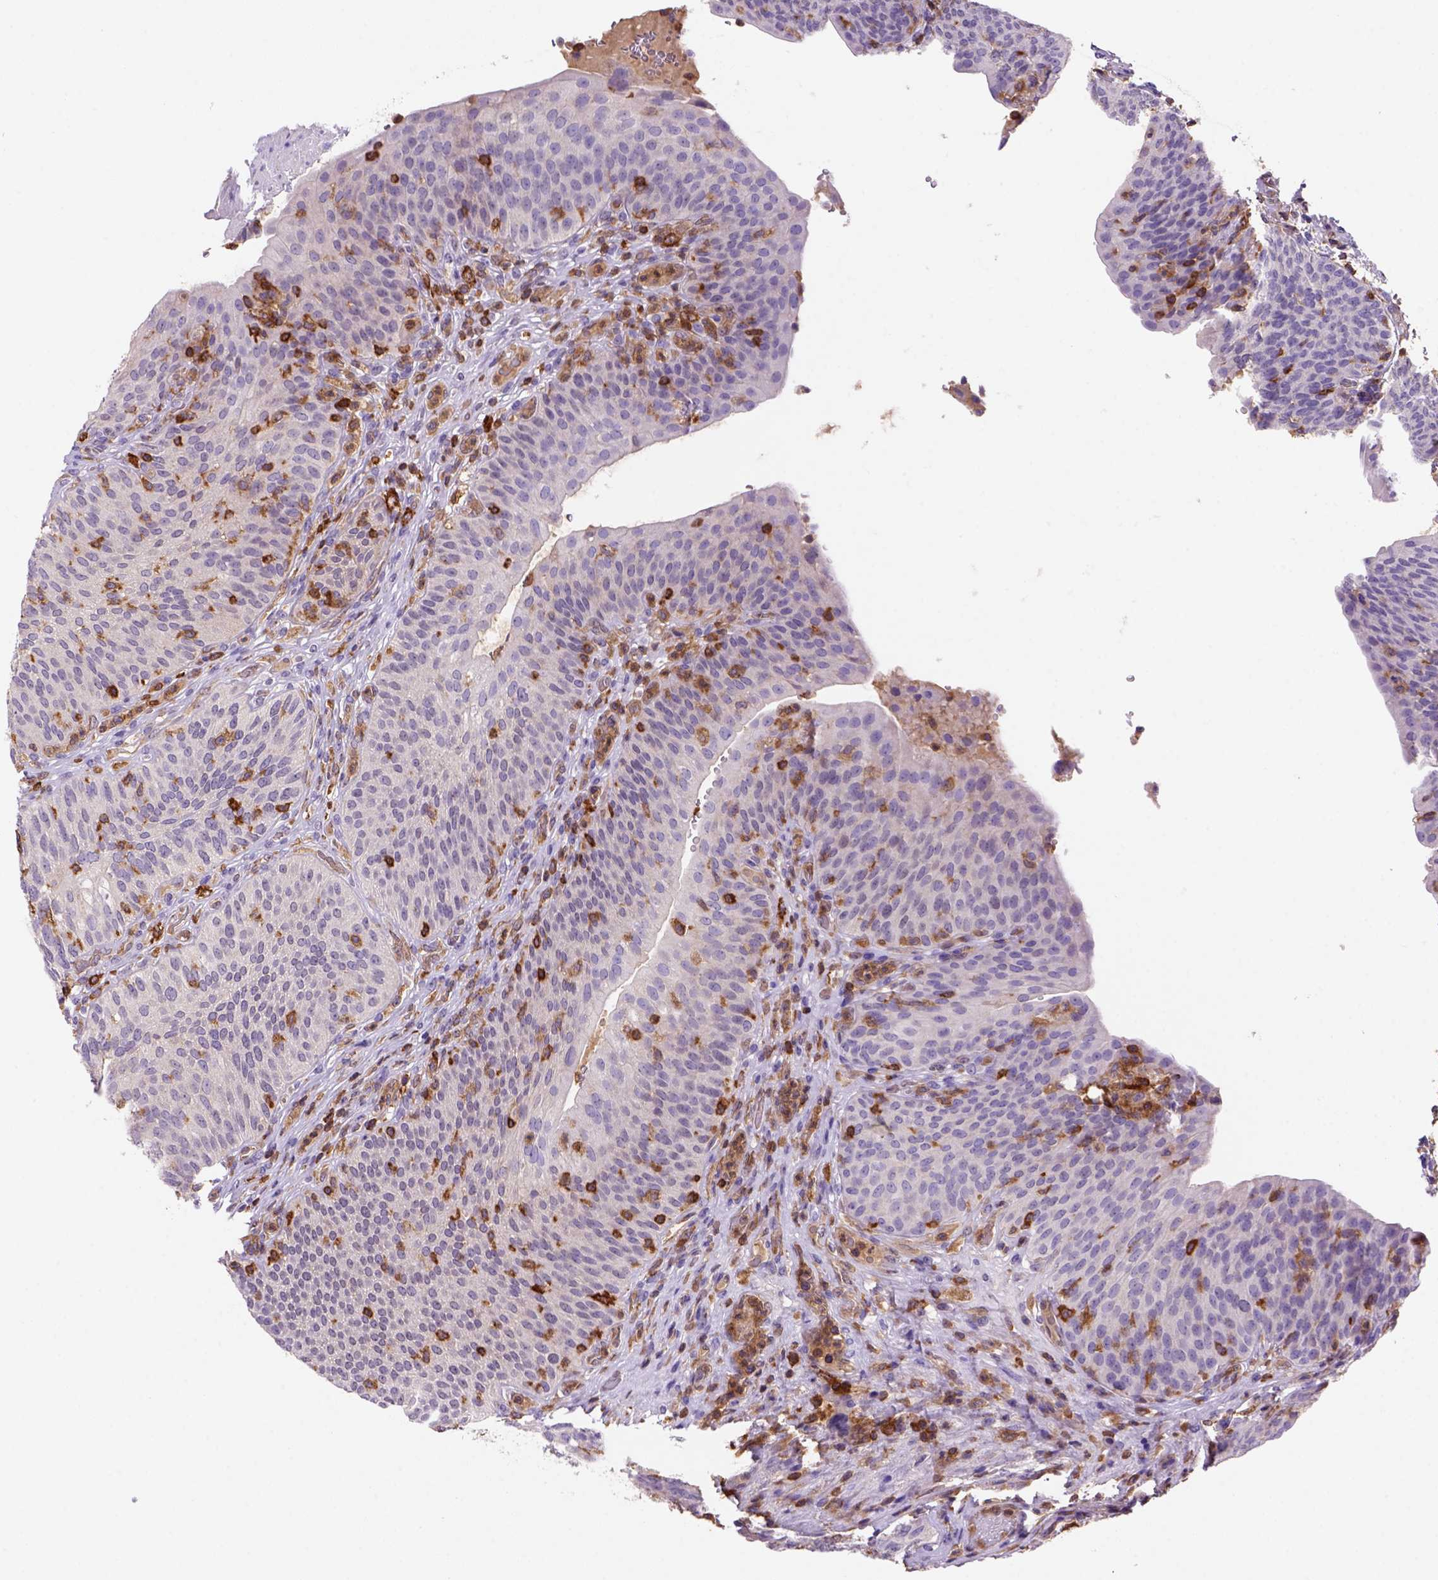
{"staining": {"intensity": "negative", "quantity": "none", "location": "none"}, "tissue": "urinary bladder", "cell_type": "Urothelial cells", "image_type": "normal", "snomed": [{"axis": "morphology", "description": "Normal tissue, NOS"}, {"axis": "topography", "description": "Urinary bladder"}, {"axis": "topography", "description": "Peripheral nerve tissue"}], "caption": "An IHC image of benign urinary bladder is shown. There is no staining in urothelial cells of urinary bladder.", "gene": "INPP5D", "patient": {"sex": "male", "age": 66}}